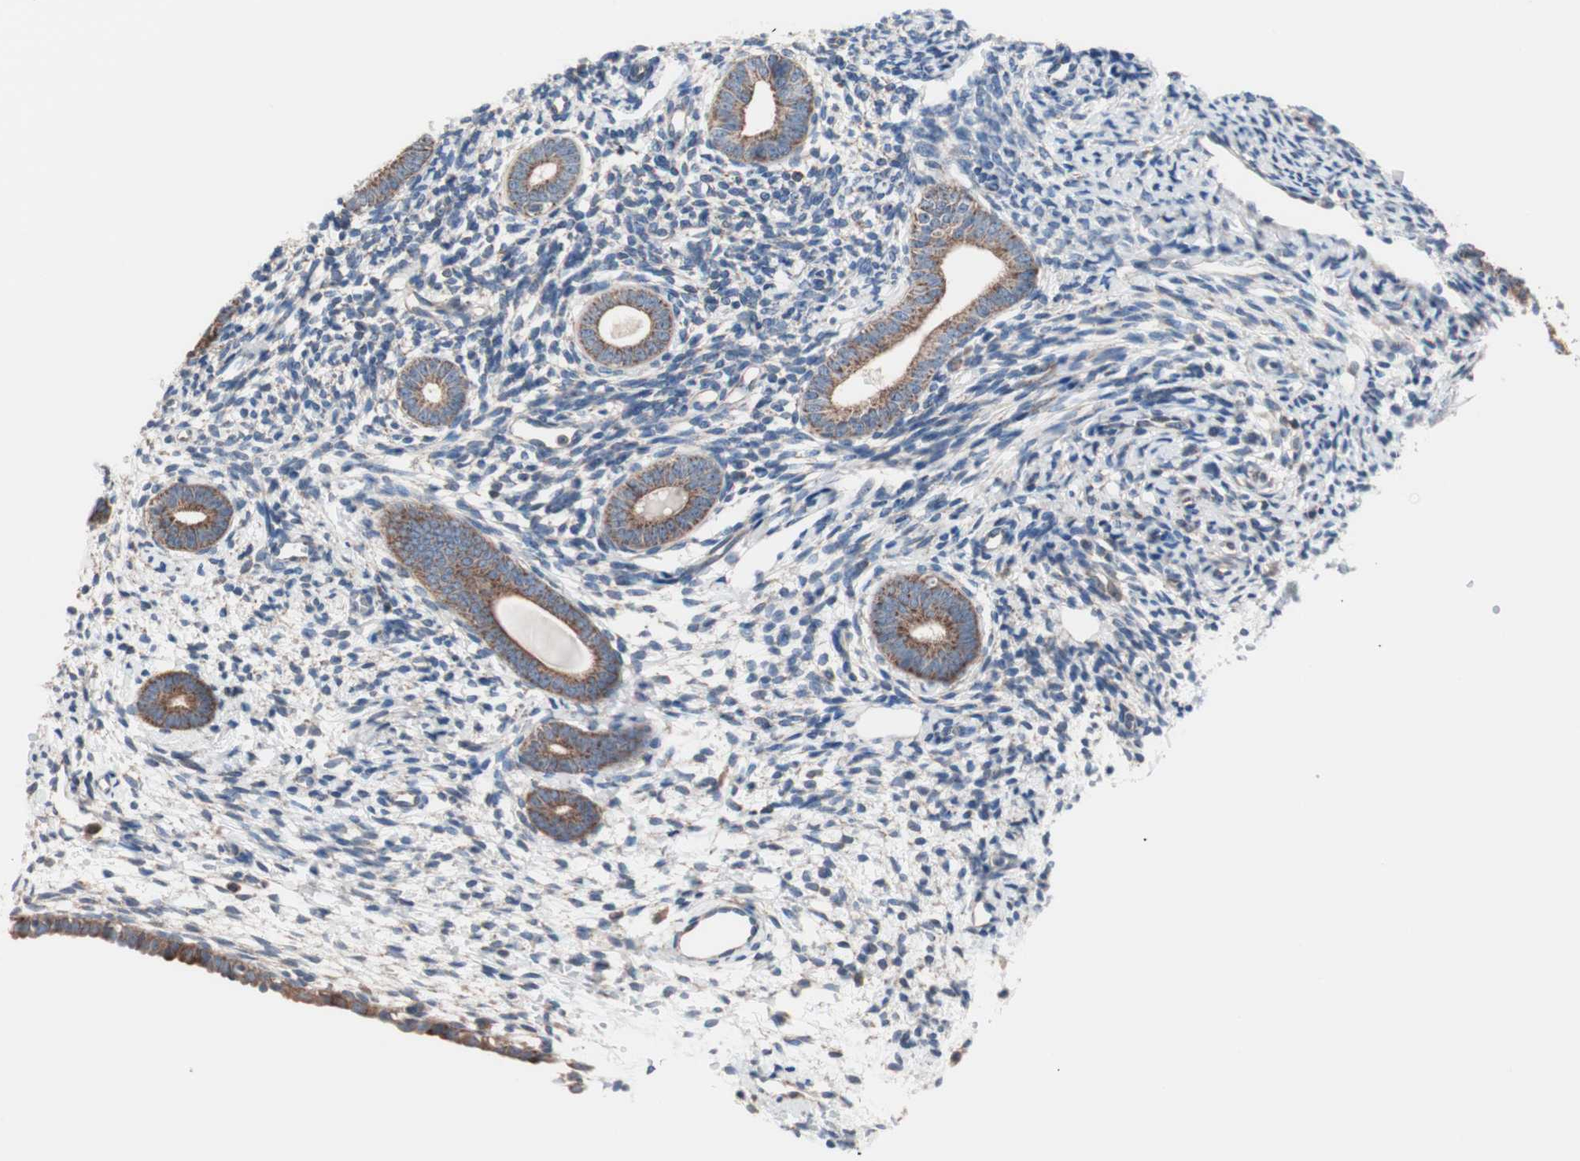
{"staining": {"intensity": "moderate", "quantity": ">75%", "location": "cytoplasmic/membranous"}, "tissue": "endometrium", "cell_type": "Cells in endometrial stroma", "image_type": "normal", "snomed": [{"axis": "morphology", "description": "Normal tissue, NOS"}, {"axis": "topography", "description": "Endometrium"}], "caption": "High-magnification brightfield microscopy of normal endometrium stained with DAB (3,3'-diaminobenzidine) (brown) and counterstained with hematoxylin (blue). cells in endometrial stroma exhibit moderate cytoplasmic/membranous positivity is identified in about>75% of cells. The staining was performed using DAB to visualize the protein expression in brown, while the nuclei were stained in blue with hematoxylin (Magnification: 20x).", "gene": "CTTNBP2NL", "patient": {"sex": "female", "age": 71}}